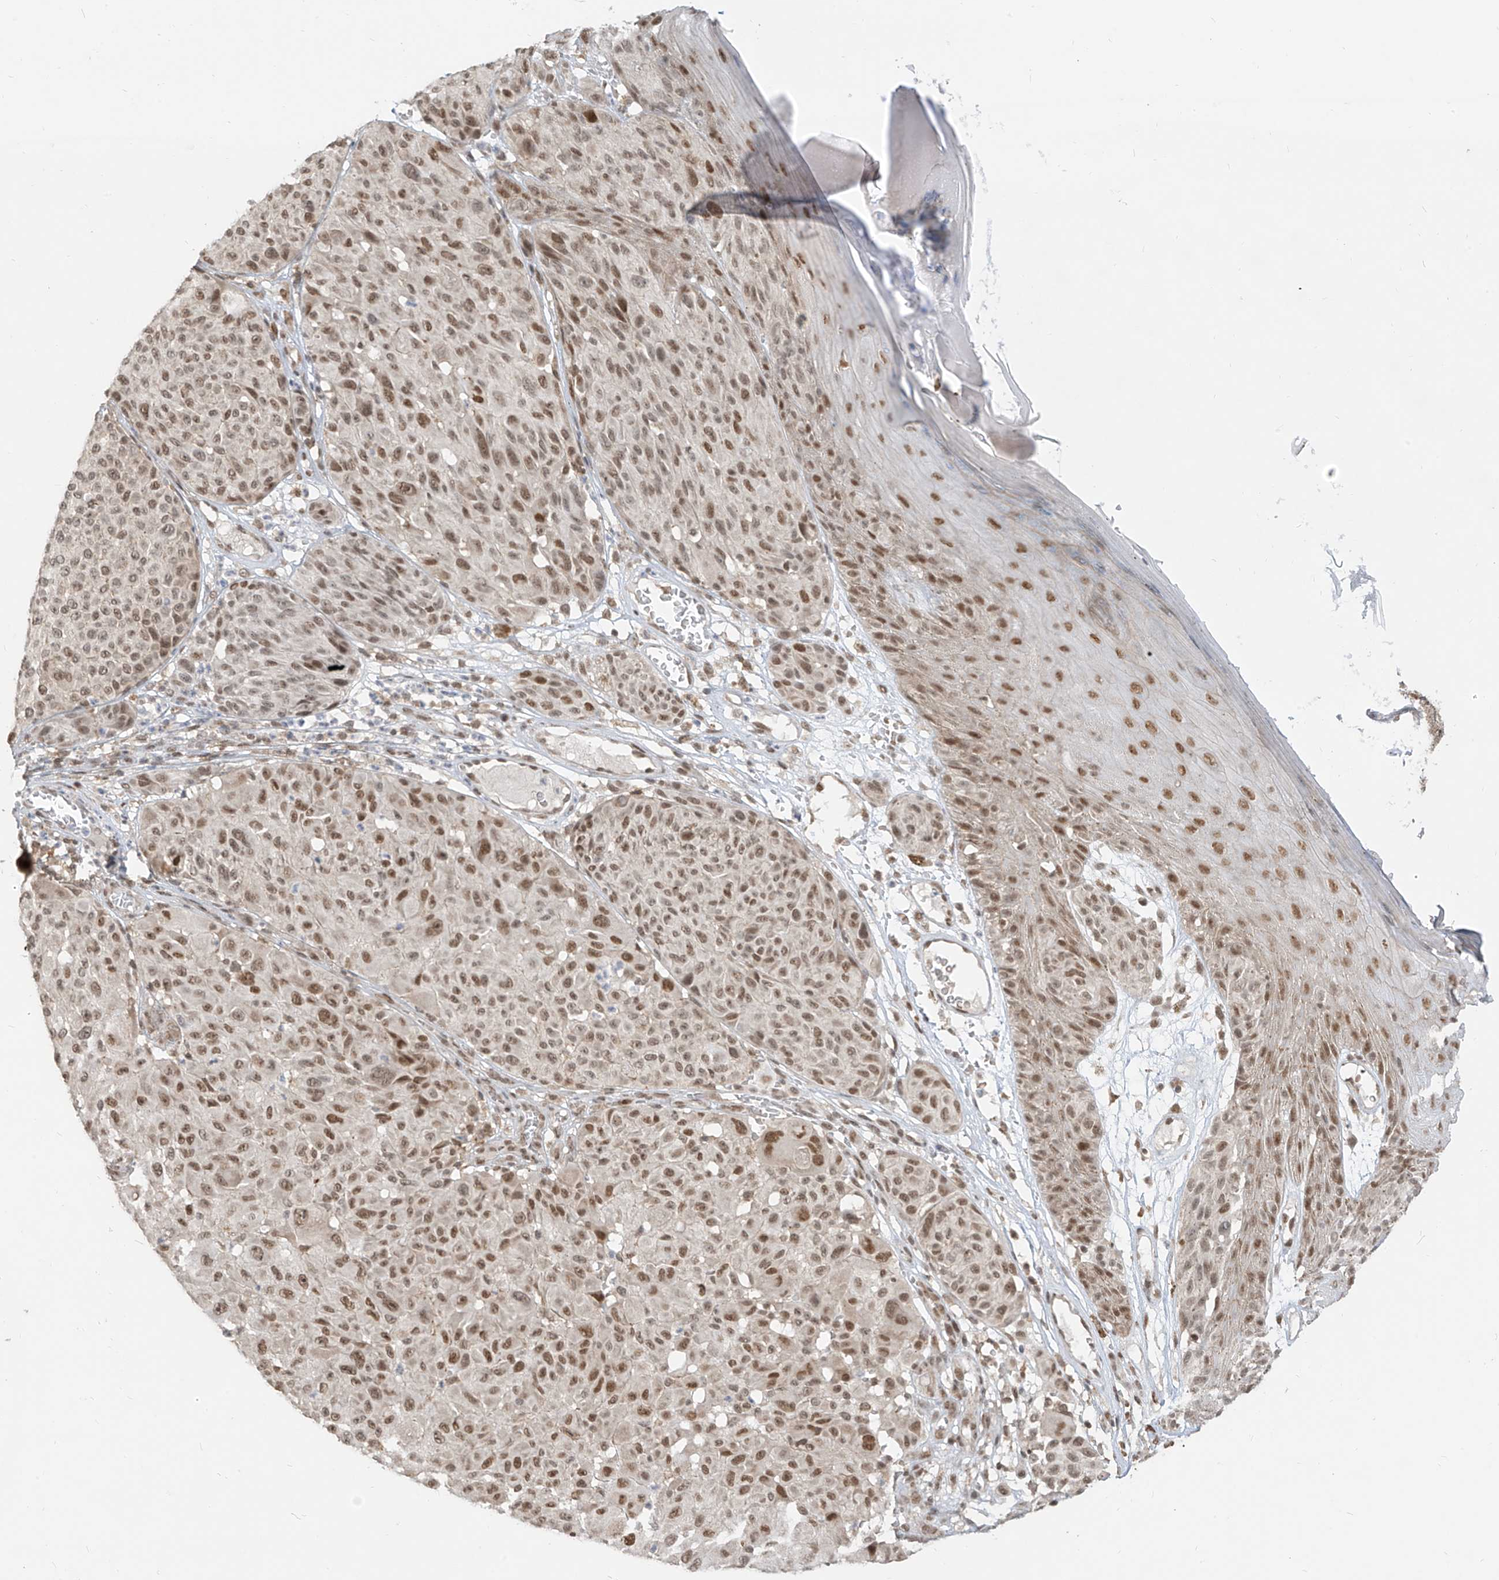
{"staining": {"intensity": "moderate", "quantity": ">75%", "location": "nuclear"}, "tissue": "melanoma", "cell_type": "Tumor cells", "image_type": "cancer", "snomed": [{"axis": "morphology", "description": "Malignant melanoma, NOS"}, {"axis": "topography", "description": "Skin"}], "caption": "This micrograph reveals immunohistochemistry staining of melanoma, with medium moderate nuclear positivity in about >75% of tumor cells.", "gene": "ZMYM2", "patient": {"sex": "male", "age": 83}}